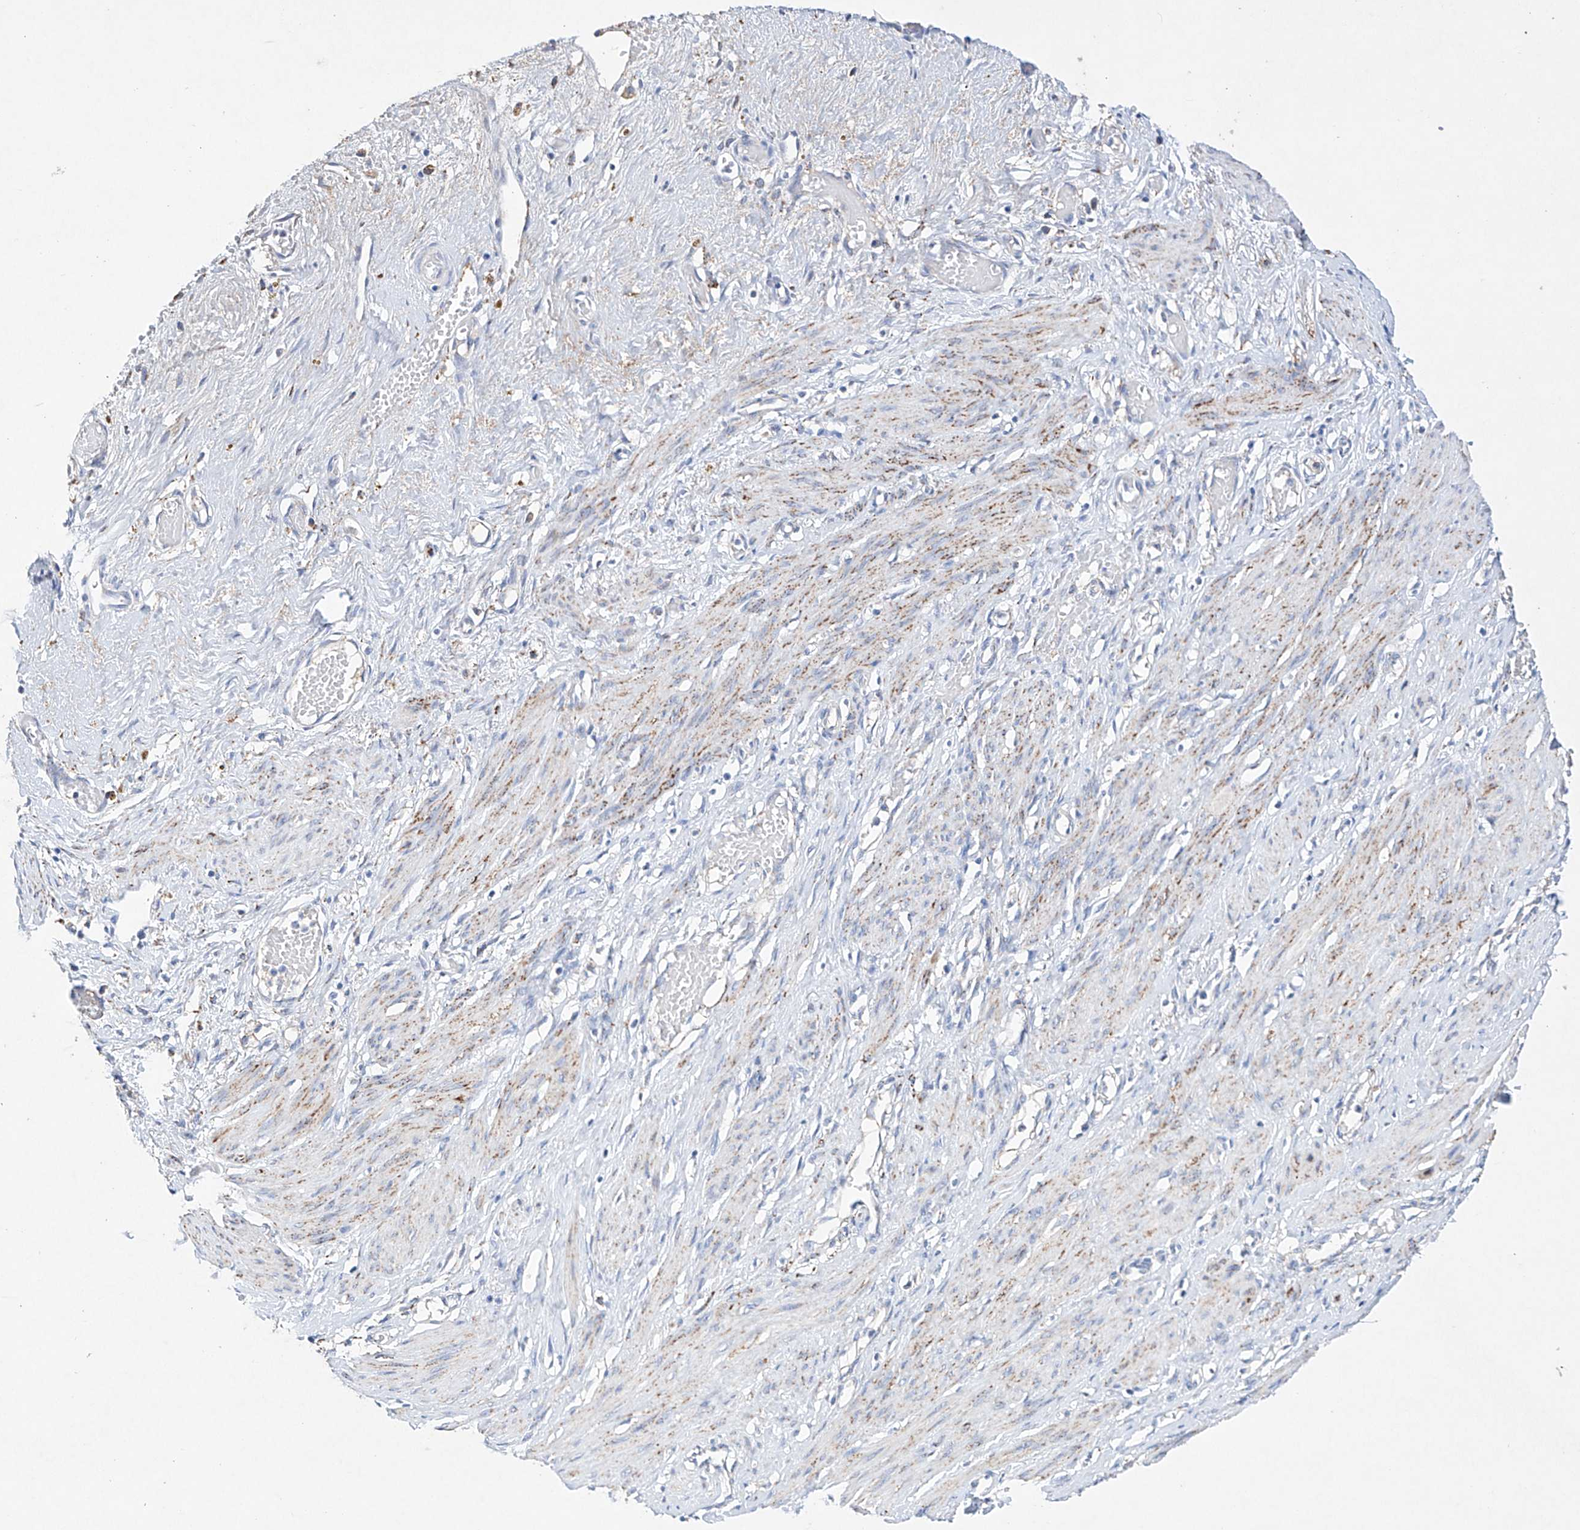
{"staining": {"intensity": "moderate", "quantity": "<25%", "location": "cytoplasmic/membranous"}, "tissue": "smooth muscle", "cell_type": "Smooth muscle cells", "image_type": "normal", "snomed": [{"axis": "morphology", "description": "Normal tissue, NOS"}, {"axis": "topography", "description": "Endometrium"}], "caption": "Unremarkable smooth muscle was stained to show a protein in brown. There is low levels of moderate cytoplasmic/membranous positivity in about <25% of smooth muscle cells.", "gene": "NRROS", "patient": {"sex": "female", "age": 33}}